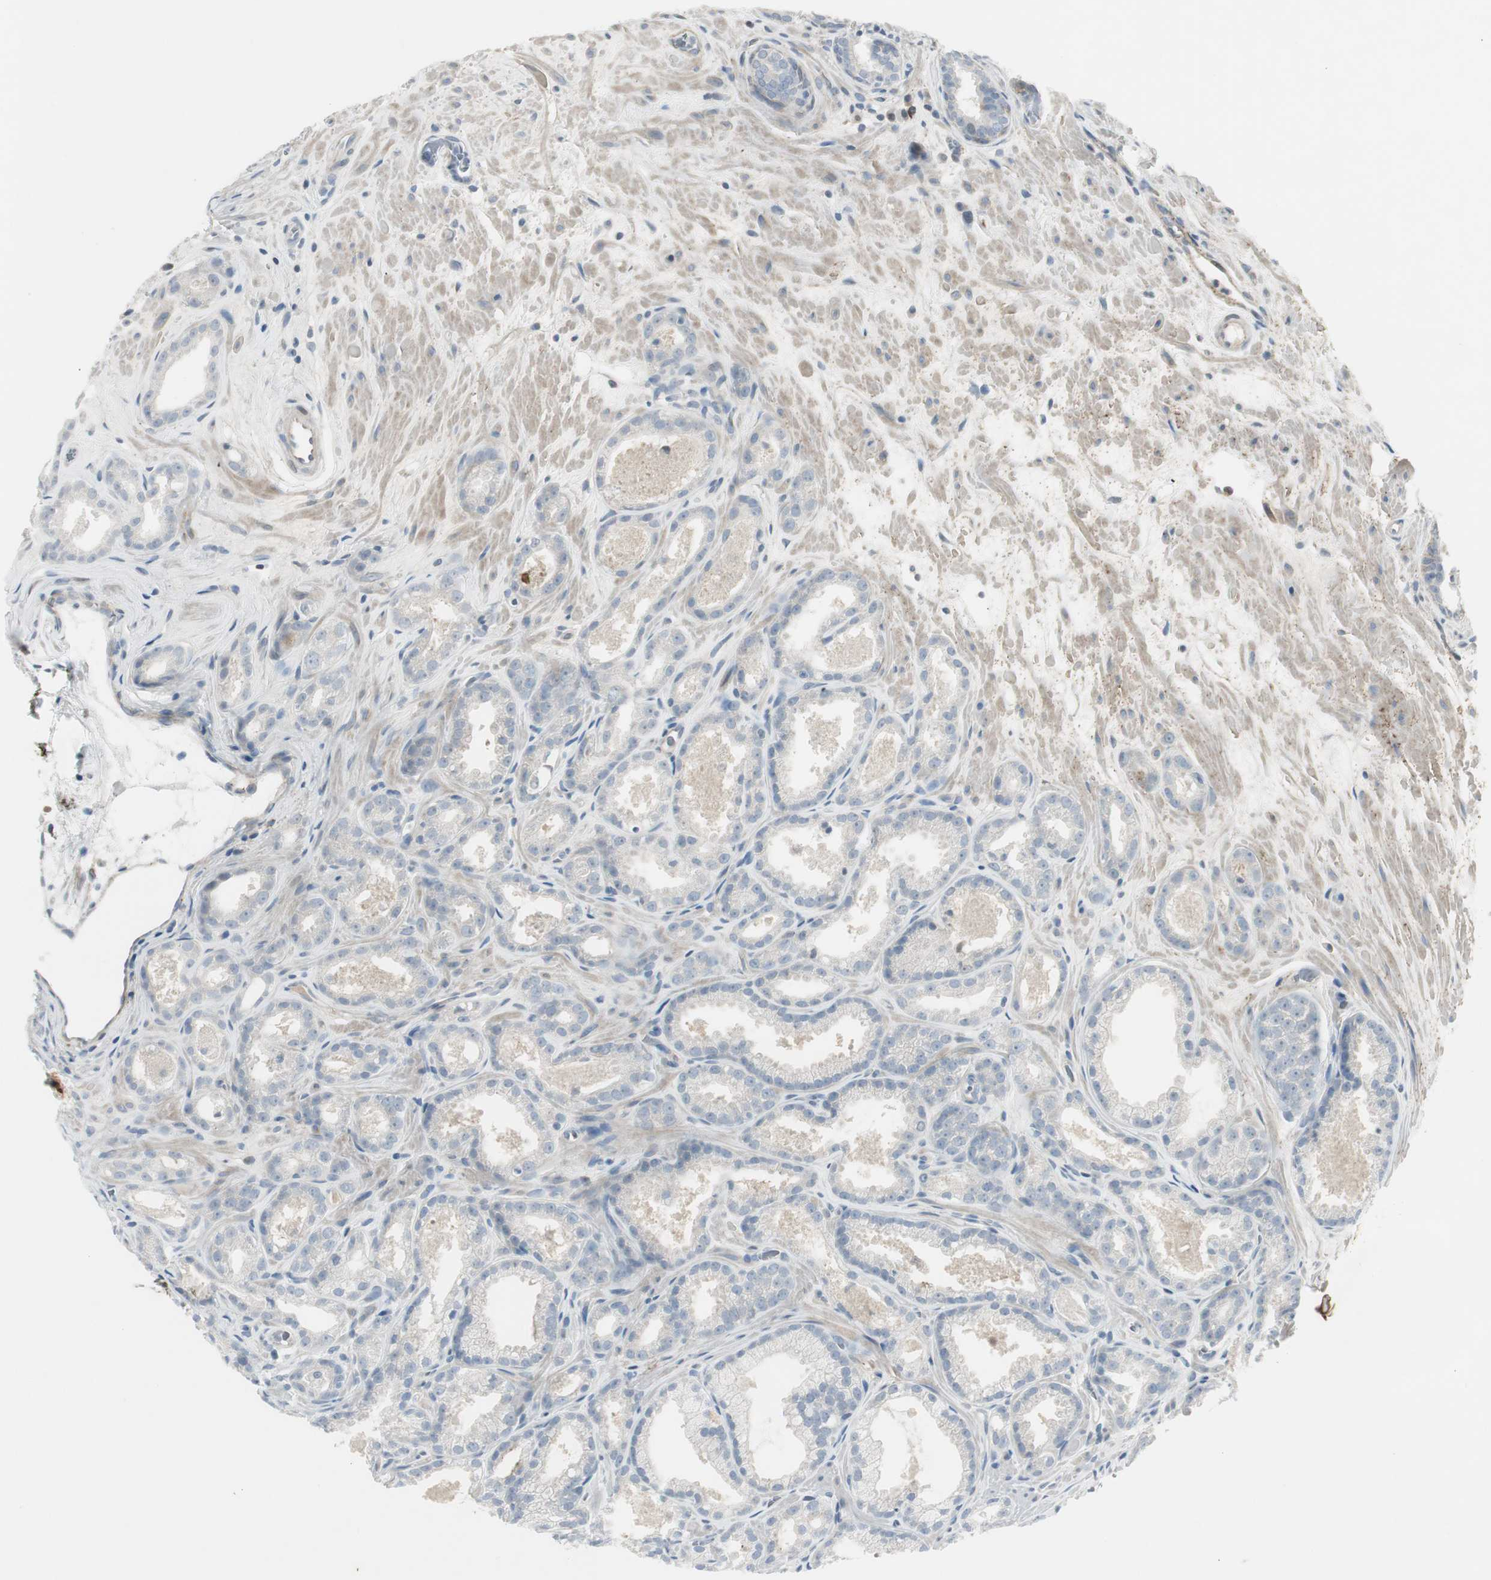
{"staining": {"intensity": "negative", "quantity": "none", "location": "none"}, "tissue": "prostate cancer", "cell_type": "Tumor cells", "image_type": "cancer", "snomed": [{"axis": "morphology", "description": "Adenocarcinoma, Low grade"}, {"axis": "topography", "description": "Prostate"}], "caption": "This is an immunohistochemistry photomicrograph of prostate low-grade adenocarcinoma. There is no staining in tumor cells.", "gene": "CACNA2D1", "patient": {"sex": "male", "age": 57}}